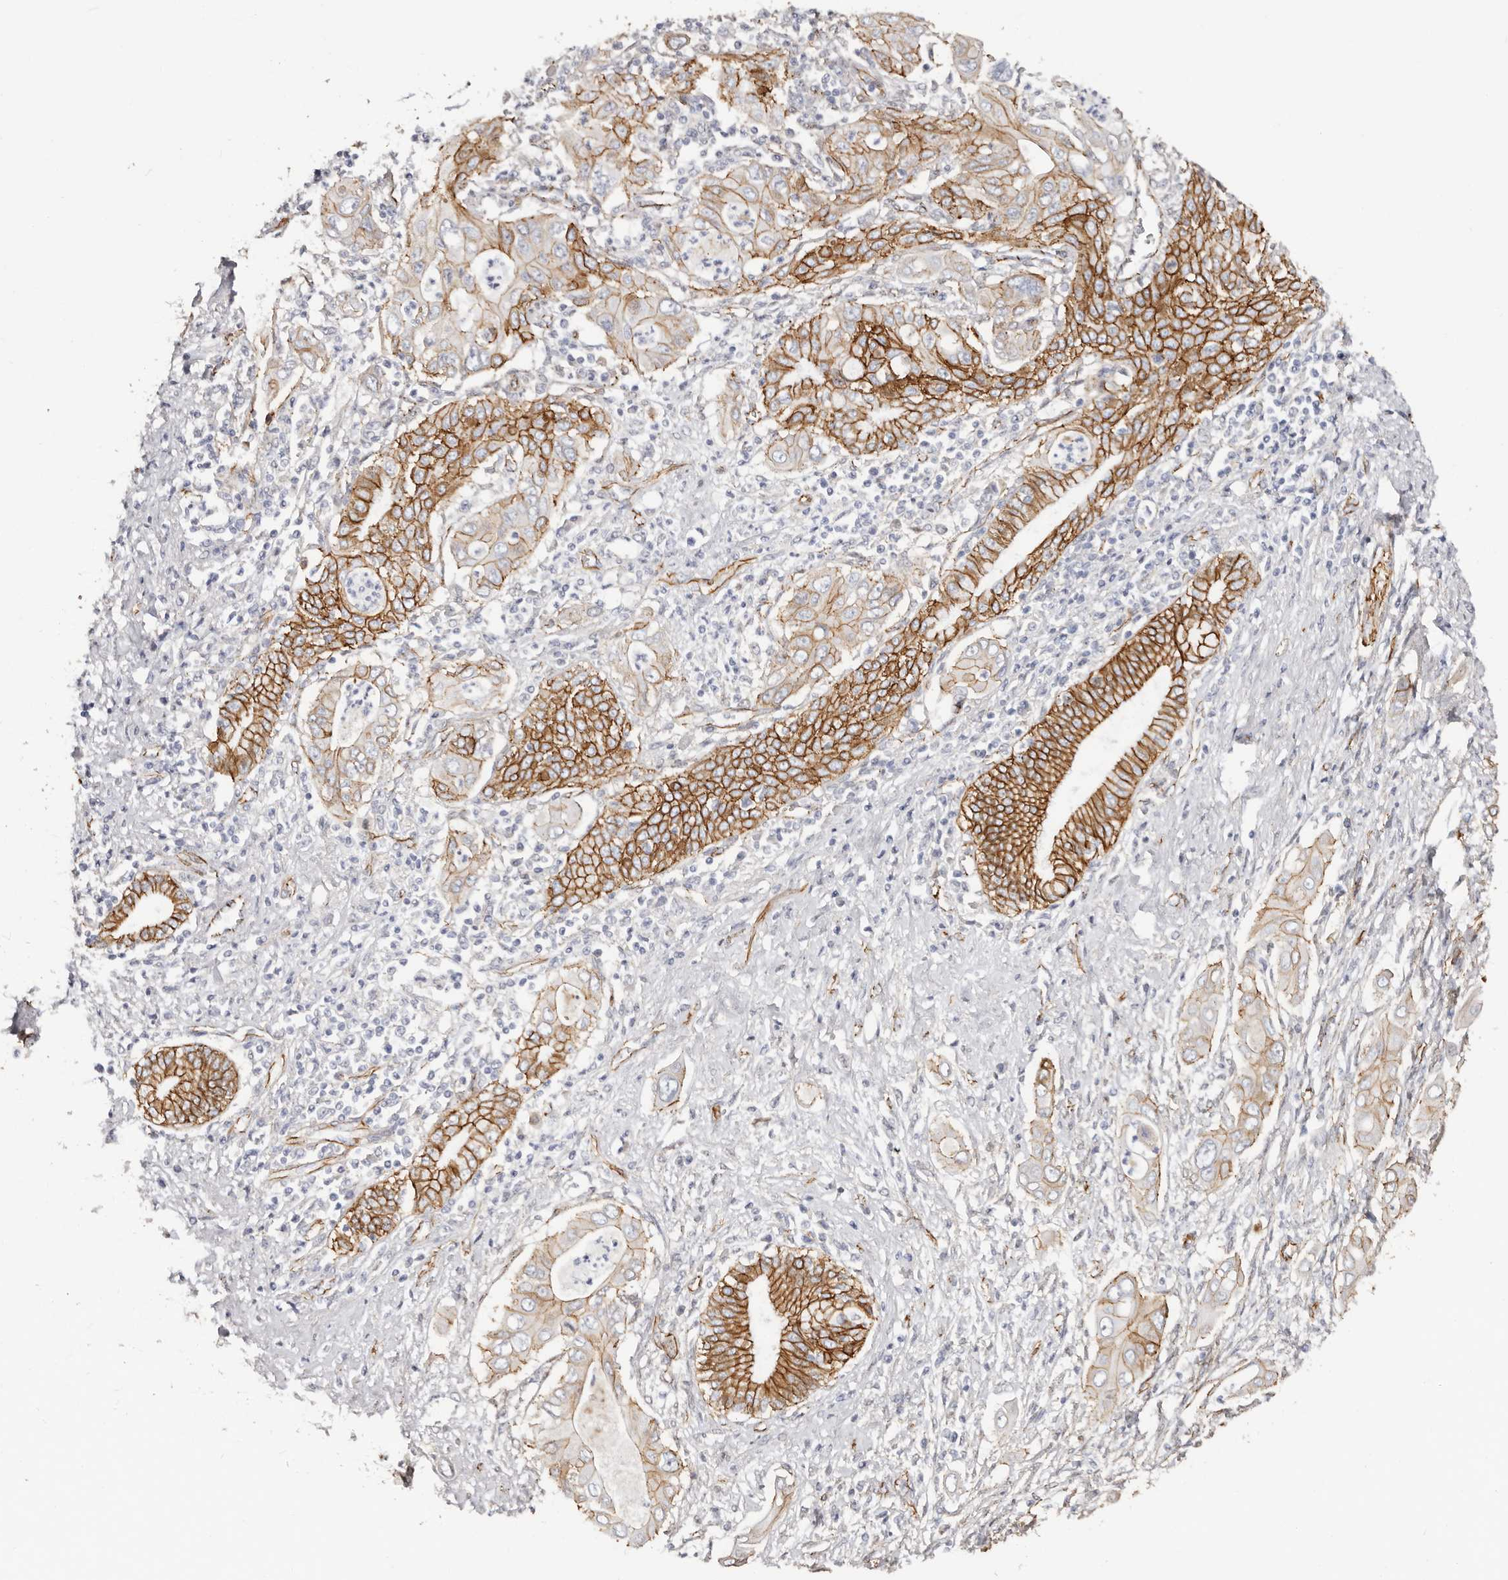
{"staining": {"intensity": "strong", "quantity": ">75%", "location": "cytoplasmic/membranous"}, "tissue": "pancreatic cancer", "cell_type": "Tumor cells", "image_type": "cancer", "snomed": [{"axis": "morphology", "description": "Adenocarcinoma, NOS"}, {"axis": "topography", "description": "Pancreas"}], "caption": "The photomicrograph shows staining of pancreatic adenocarcinoma, revealing strong cytoplasmic/membranous protein expression (brown color) within tumor cells.", "gene": "CTNNB1", "patient": {"sex": "male", "age": 58}}